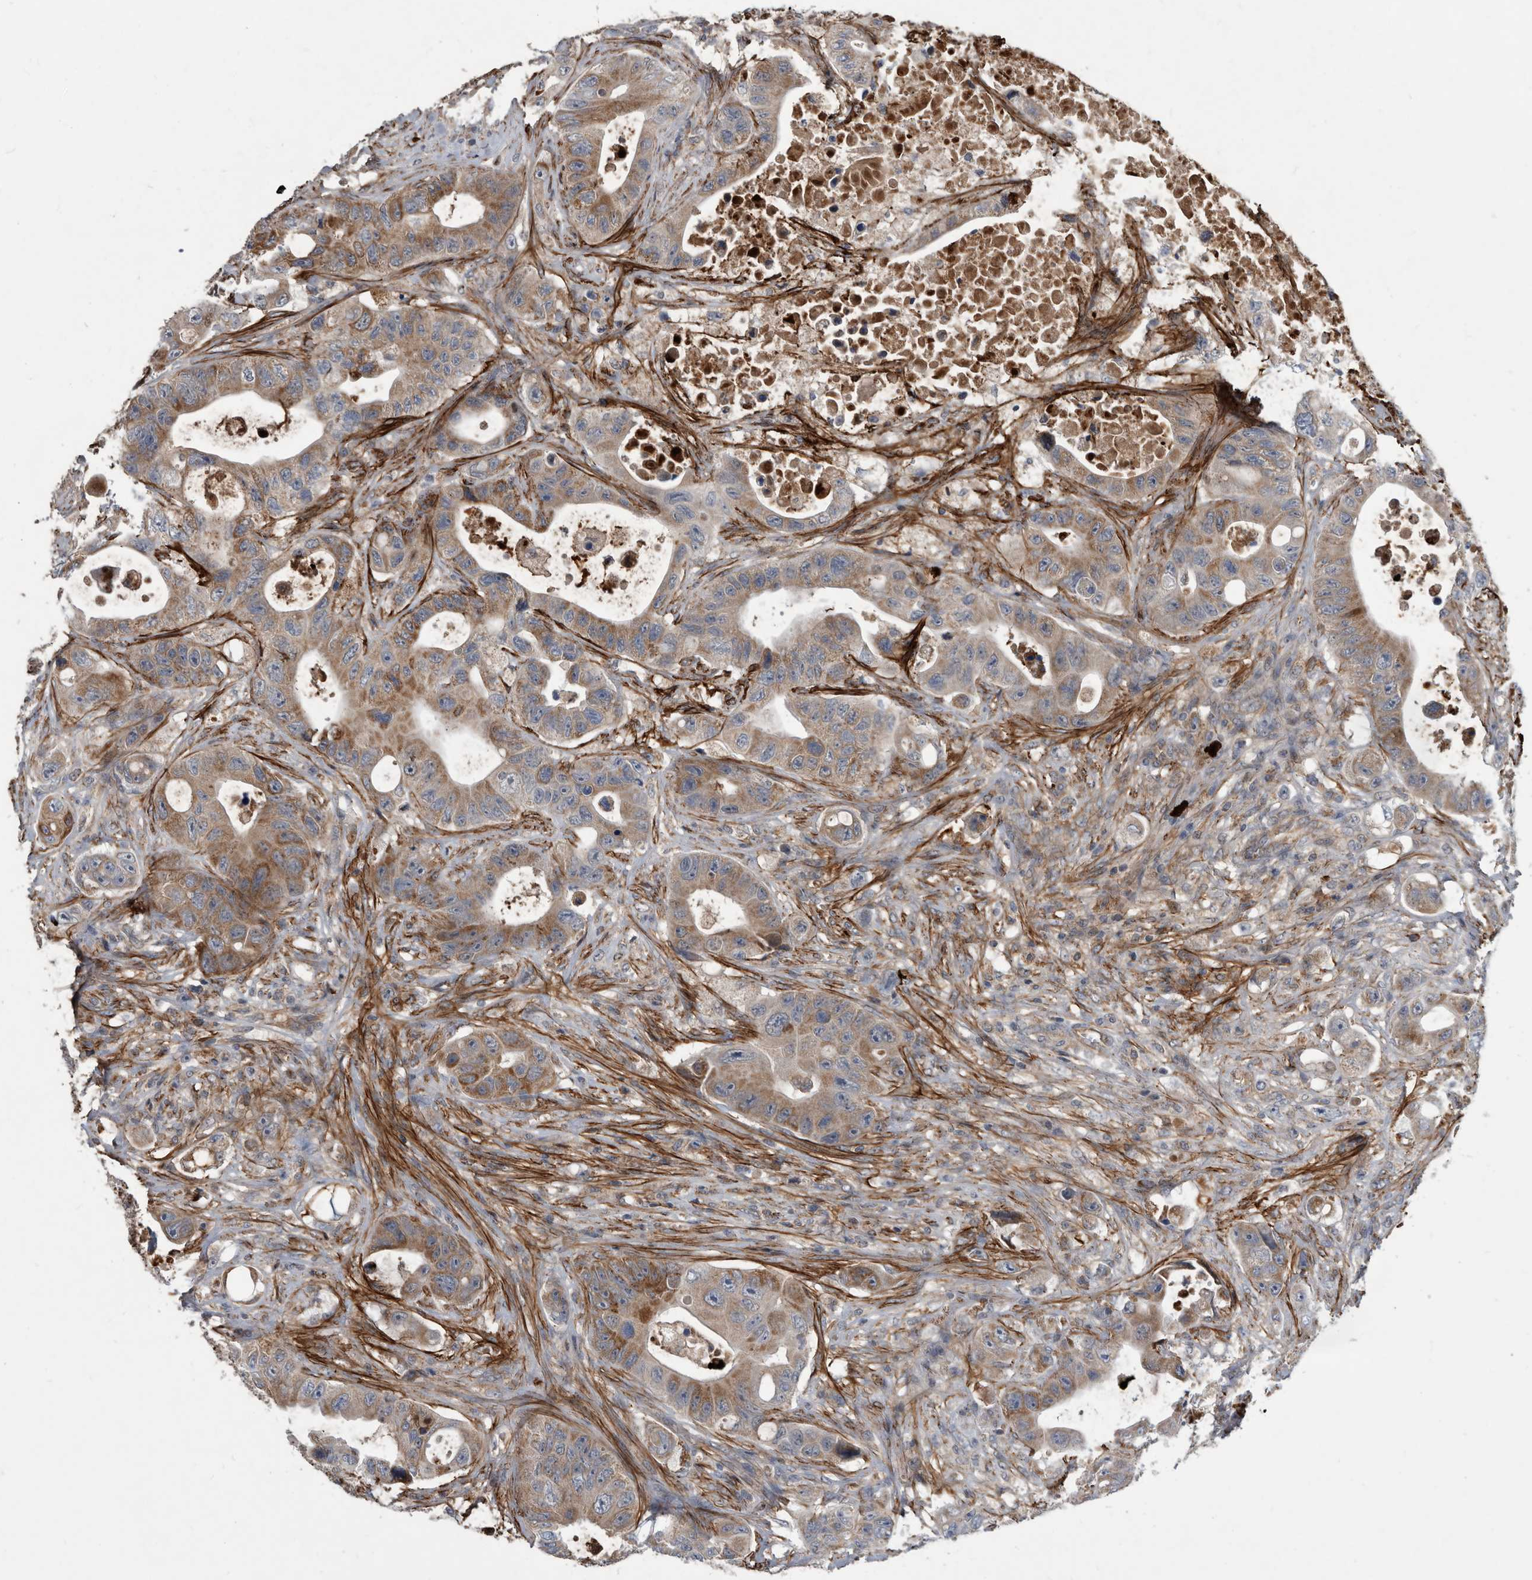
{"staining": {"intensity": "moderate", "quantity": ">75%", "location": "cytoplasmic/membranous"}, "tissue": "colorectal cancer", "cell_type": "Tumor cells", "image_type": "cancer", "snomed": [{"axis": "morphology", "description": "Adenocarcinoma, NOS"}, {"axis": "topography", "description": "Colon"}], "caption": "Immunohistochemistry (IHC) micrograph of neoplastic tissue: colorectal cancer stained using IHC shows medium levels of moderate protein expression localized specifically in the cytoplasmic/membranous of tumor cells, appearing as a cytoplasmic/membranous brown color.", "gene": "PI15", "patient": {"sex": "female", "age": 46}}